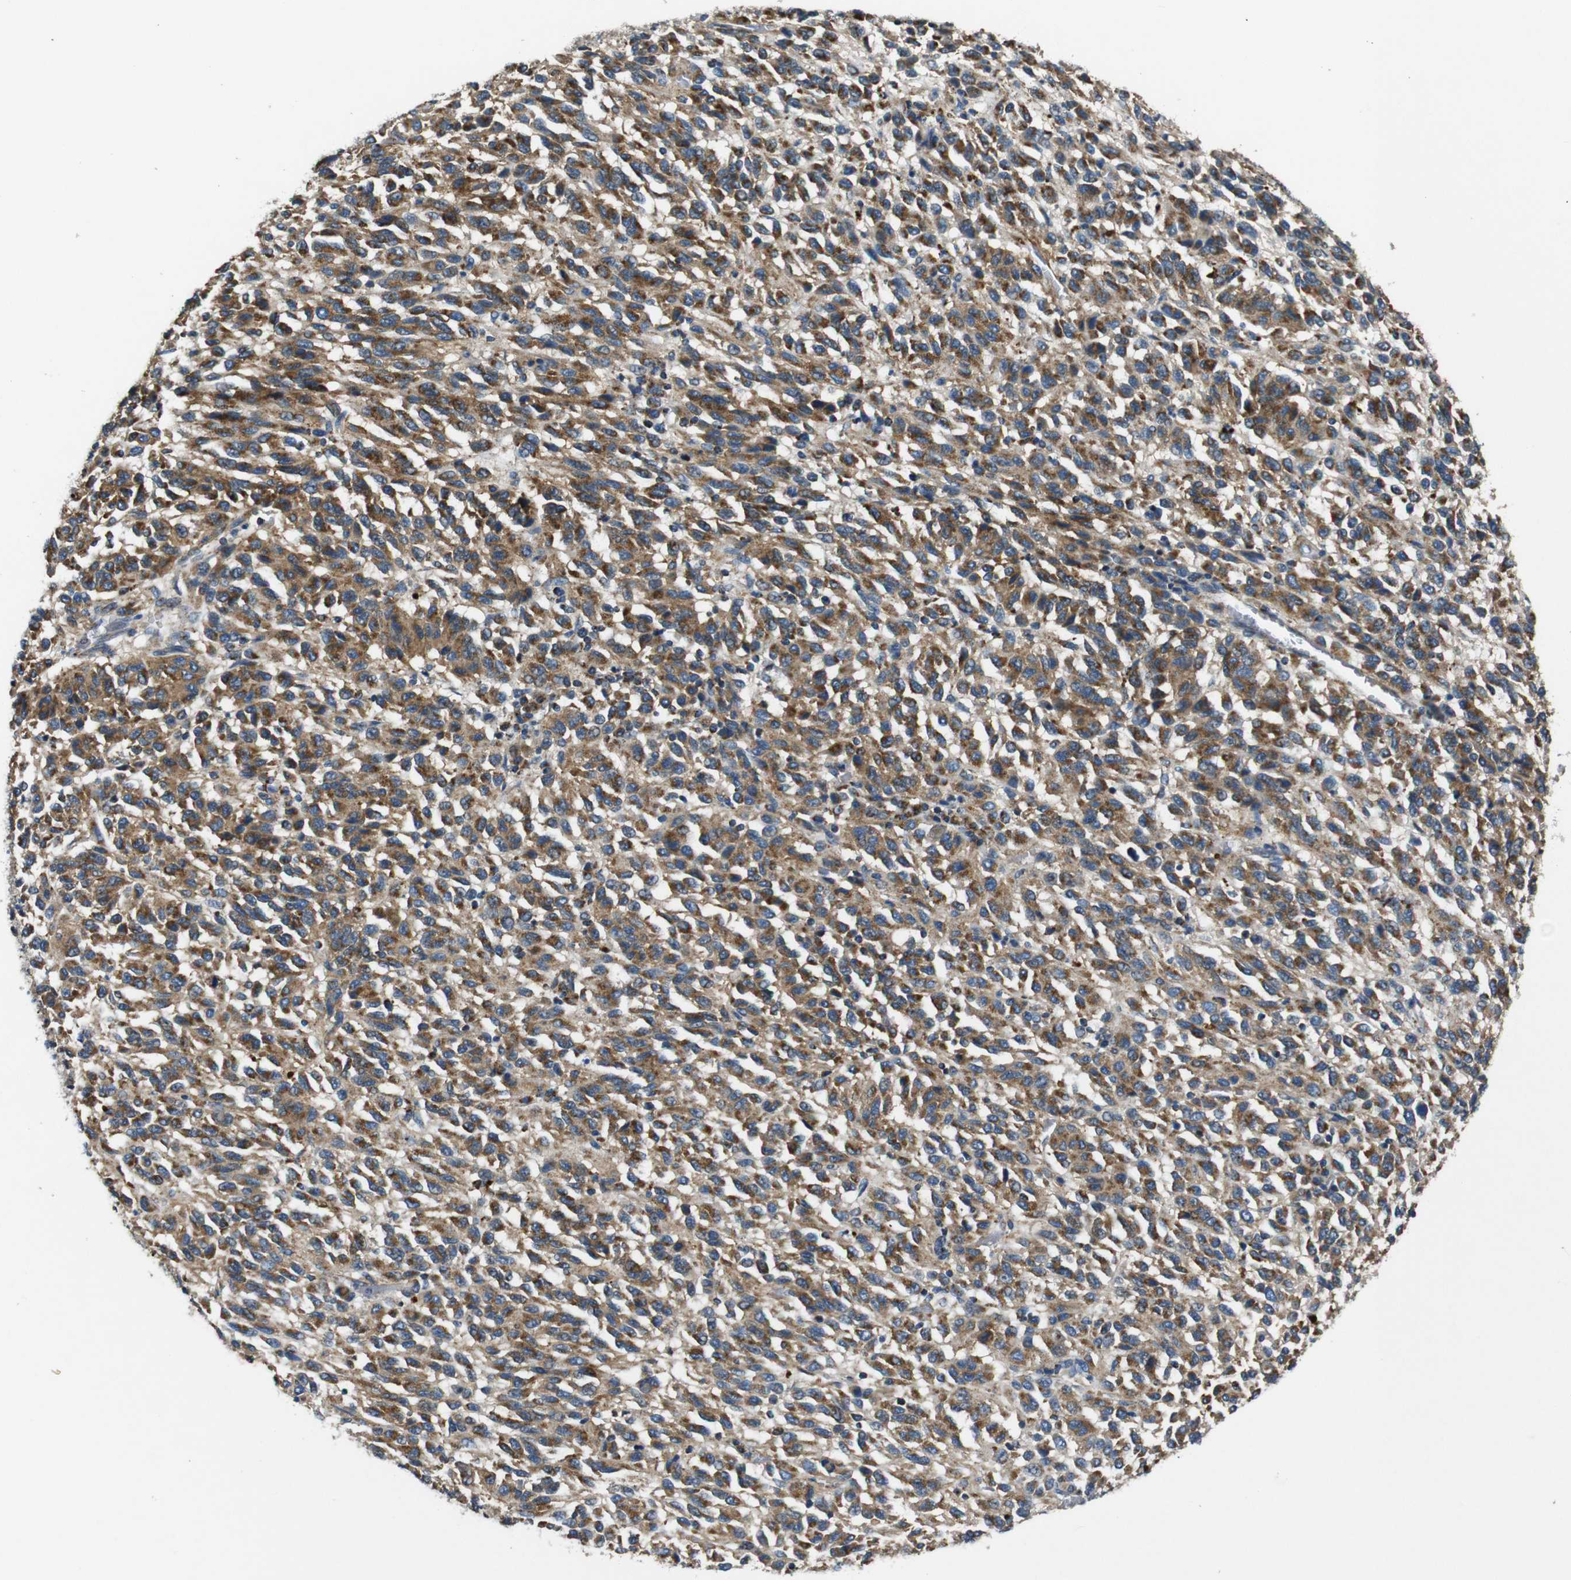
{"staining": {"intensity": "moderate", "quantity": ">75%", "location": "cytoplasmic/membranous"}, "tissue": "melanoma", "cell_type": "Tumor cells", "image_type": "cancer", "snomed": [{"axis": "morphology", "description": "Malignant melanoma, Metastatic site"}, {"axis": "topography", "description": "Lung"}], "caption": "Protein staining shows moderate cytoplasmic/membranous positivity in approximately >75% of tumor cells in malignant melanoma (metastatic site).", "gene": "NETO2", "patient": {"sex": "male", "age": 64}}